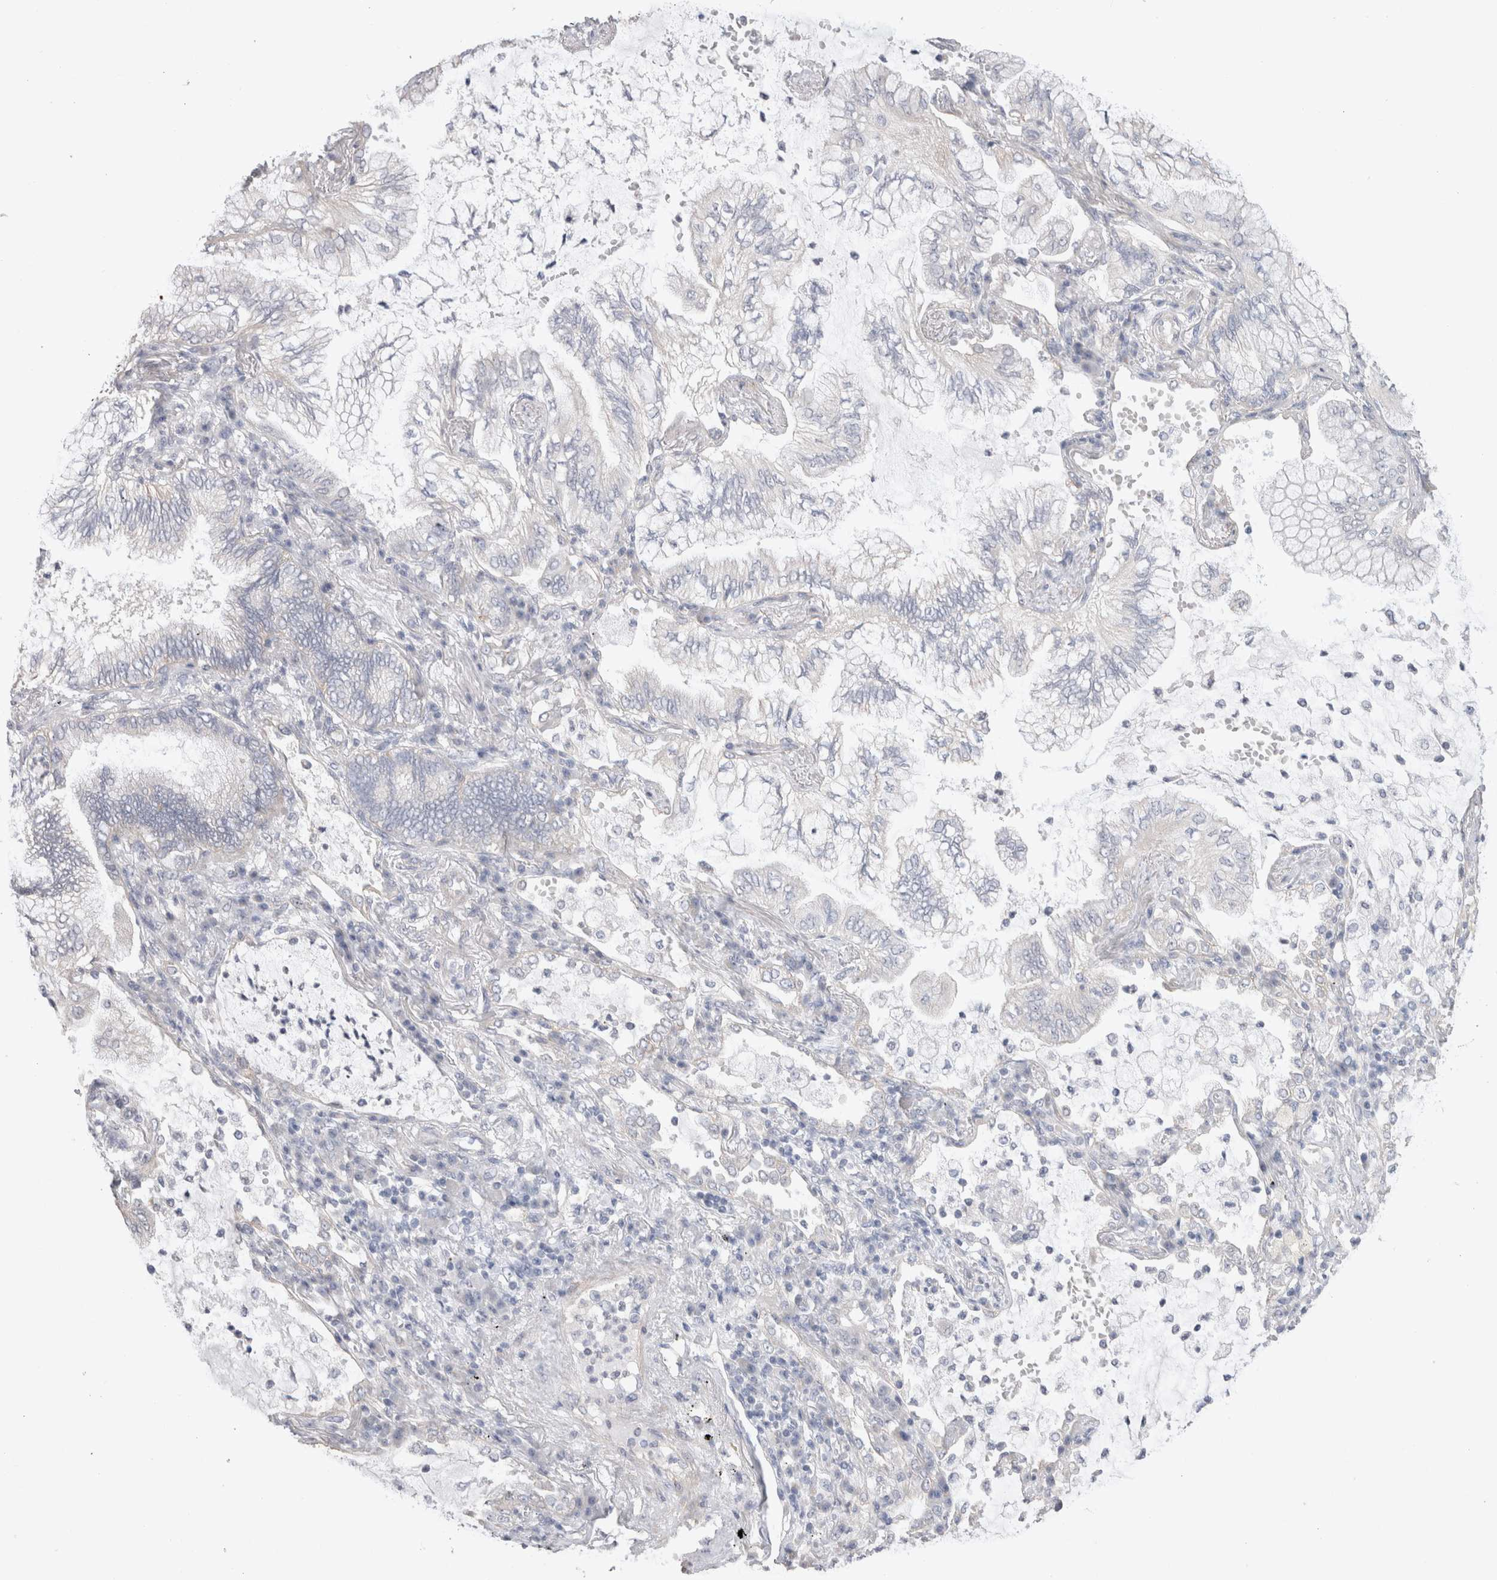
{"staining": {"intensity": "negative", "quantity": "none", "location": "none"}, "tissue": "lung cancer", "cell_type": "Tumor cells", "image_type": "cancer", "snomed": [{"axis": "morphology", "description": "Adenocarcinoma, NOS"}, {"axis": "topography", "description": "Lung"}], "caption": "Tumor cells show no significant protein expression in lung cancer. The staining is performed using DAB (3,3'-diaminobenzidine) brown chromogen with nuclei counter-stained in using hematoxylin.", "gene": "DMD", "patient": {"sex": "female", "age": 70}}